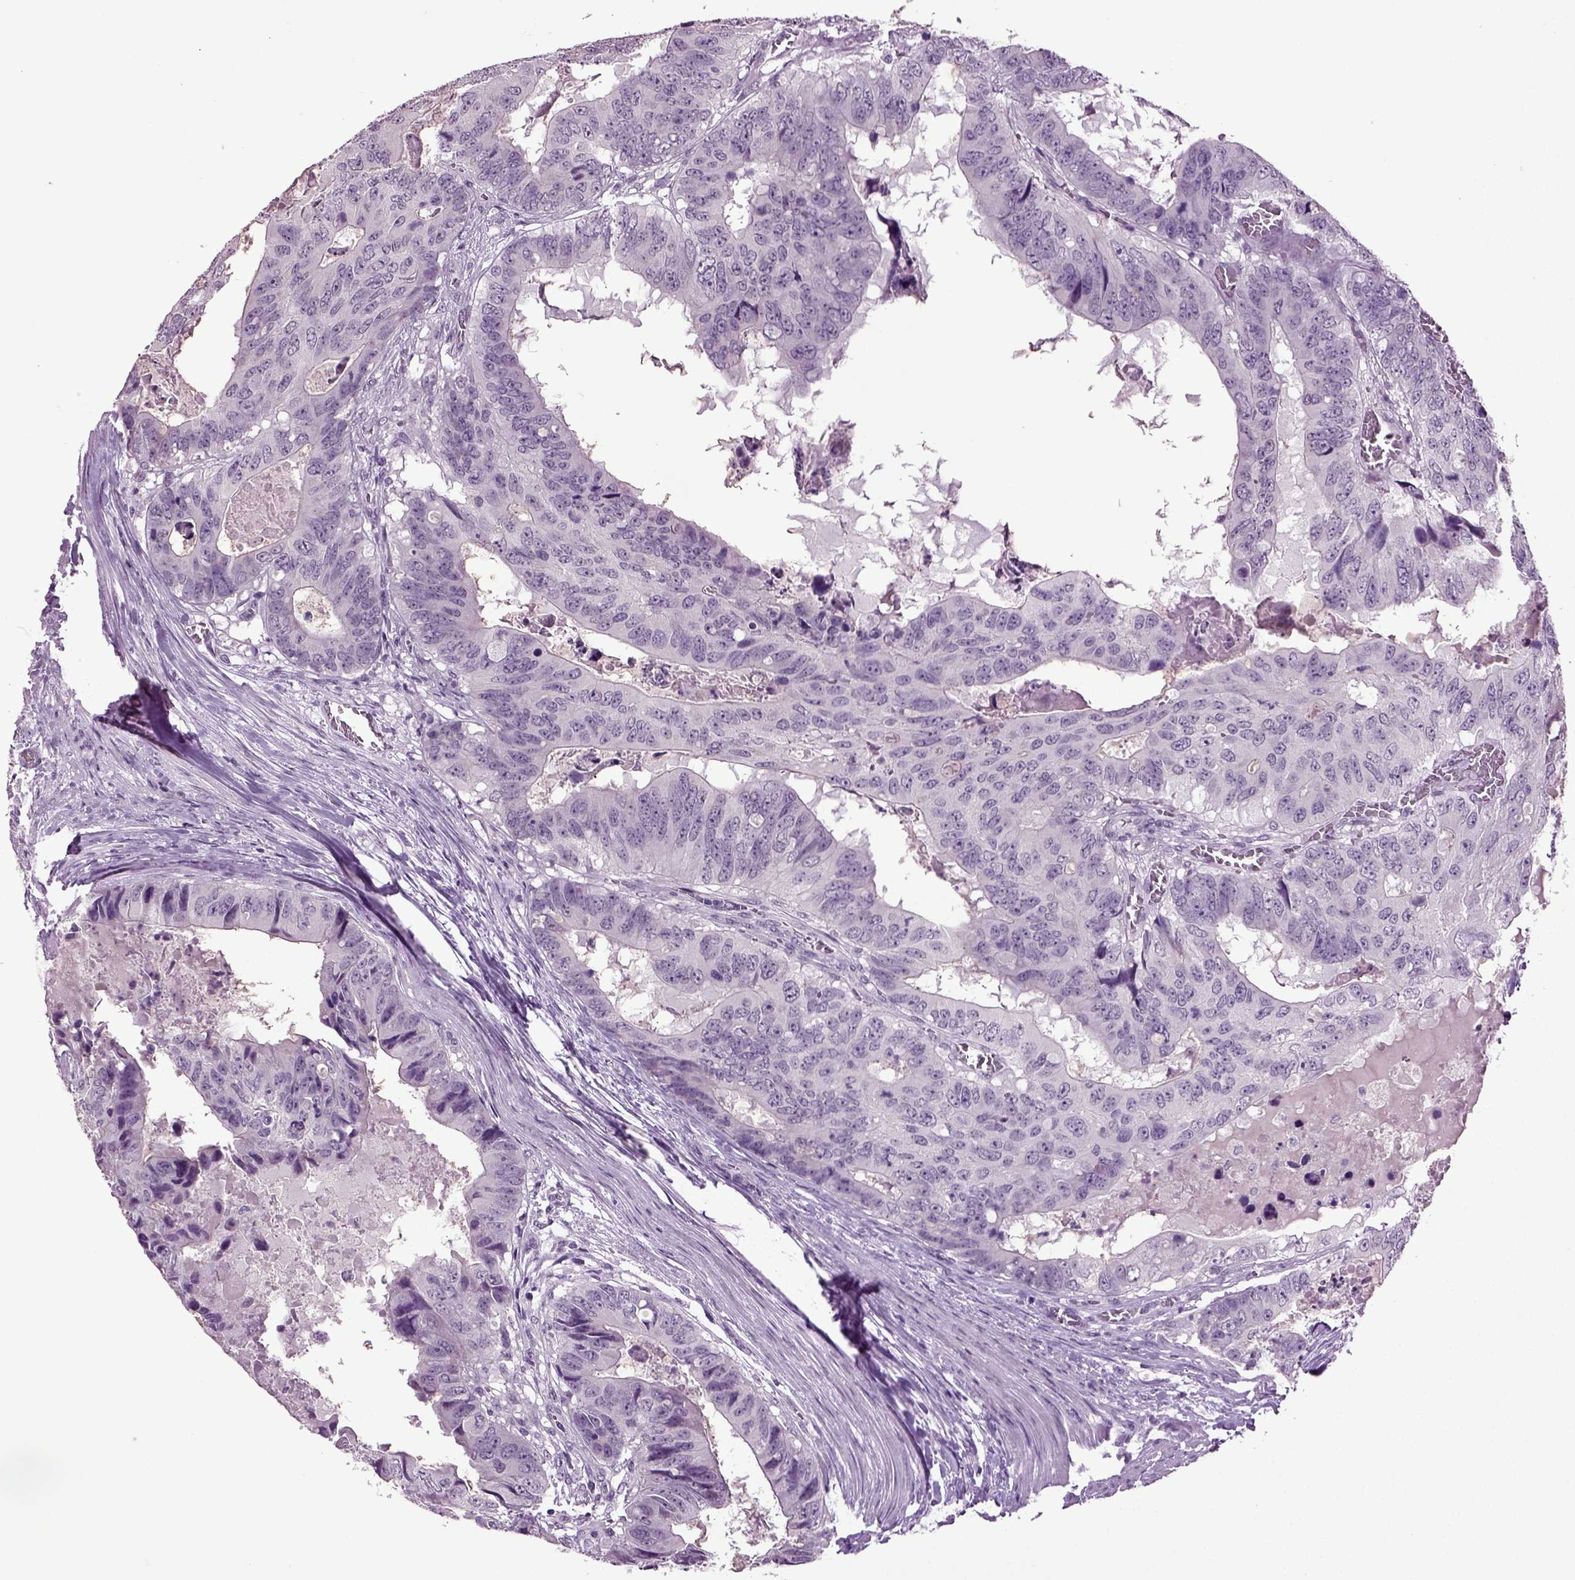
{"staining": {"intensity": "negative", "quantity": "none", "location": "none"}, "tissue": "colorectal cancer", "cell_type": "Tumor cells", "image_type": "cancer", "snomed": [{"axis": "morphology", "description": "Adenocarcinoma, NOS"}, {"axis": "topography", "description": "Colon"}], "caption": "The immunohistochemistry (IHC) image has no significant staining in tumor cells of colorectal cancer tissue. Brightfield microscopy of IHC stained with DAB (3,3'-diaminobenzidine) (brown) and hematoxylin (blue), captured at high magnification.", "gene": "SLC17A6", "patient": {"sex": "male", "age": 79}}